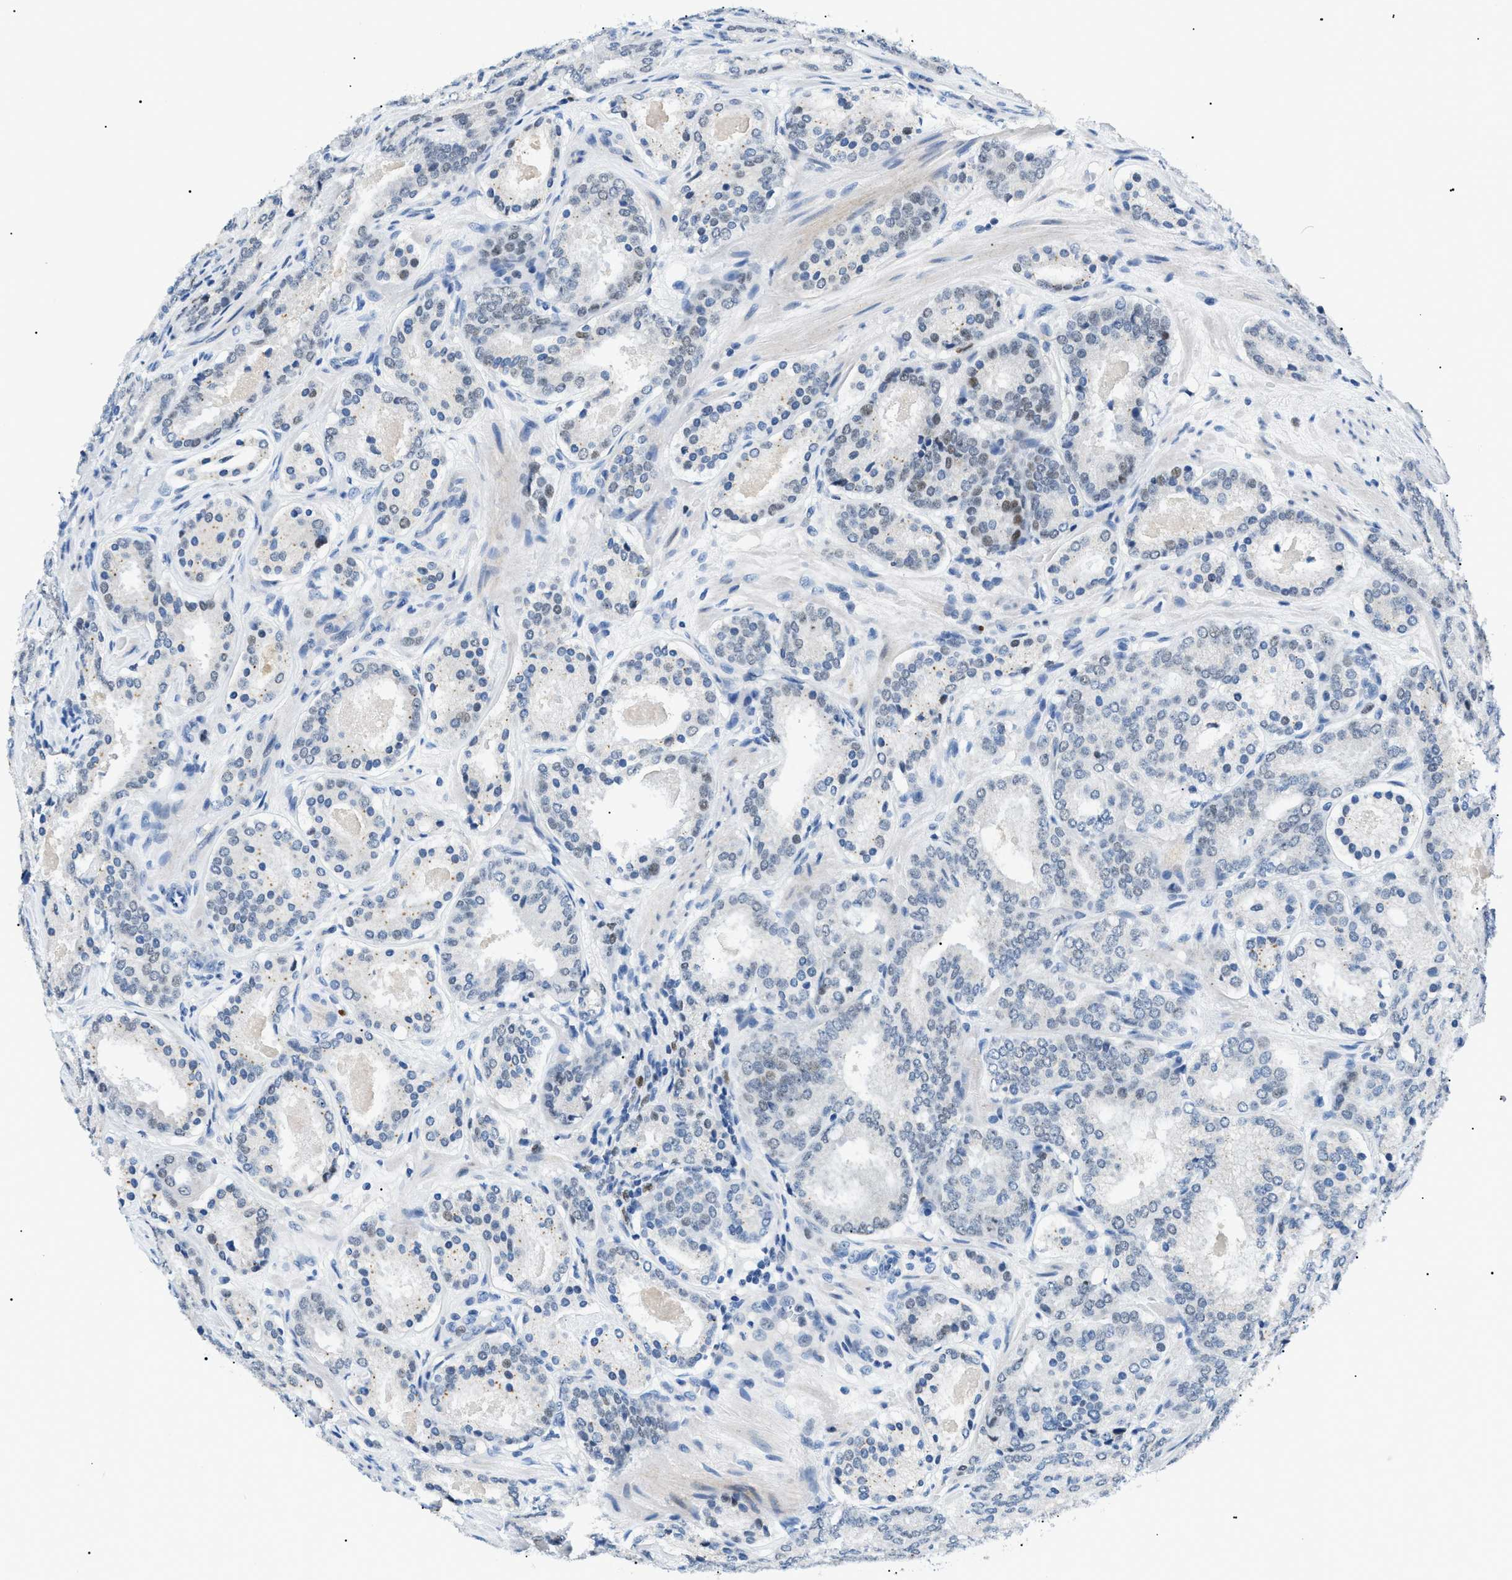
{"staining": {"intensity": "moderate", "quantity": "<25%", "location": "nuclear"}, "tissue": "prostate cancer", "cell_type": "Tumor cells", "image_type": "cancer", "snomed": [{"axis": "morphology", "description": "Adenocarcinoma, Low grade"}, {"axis": "topography", "description": "Prostate"}], "caption": "Protein expression analysis of human prostate cancer (low-grade adenocarcinoma) reveals moderate nuclear expression in about <25% of tumor cells.", "gene": "SMARCC1", "patient": {"sex": "male", "age": 69}}